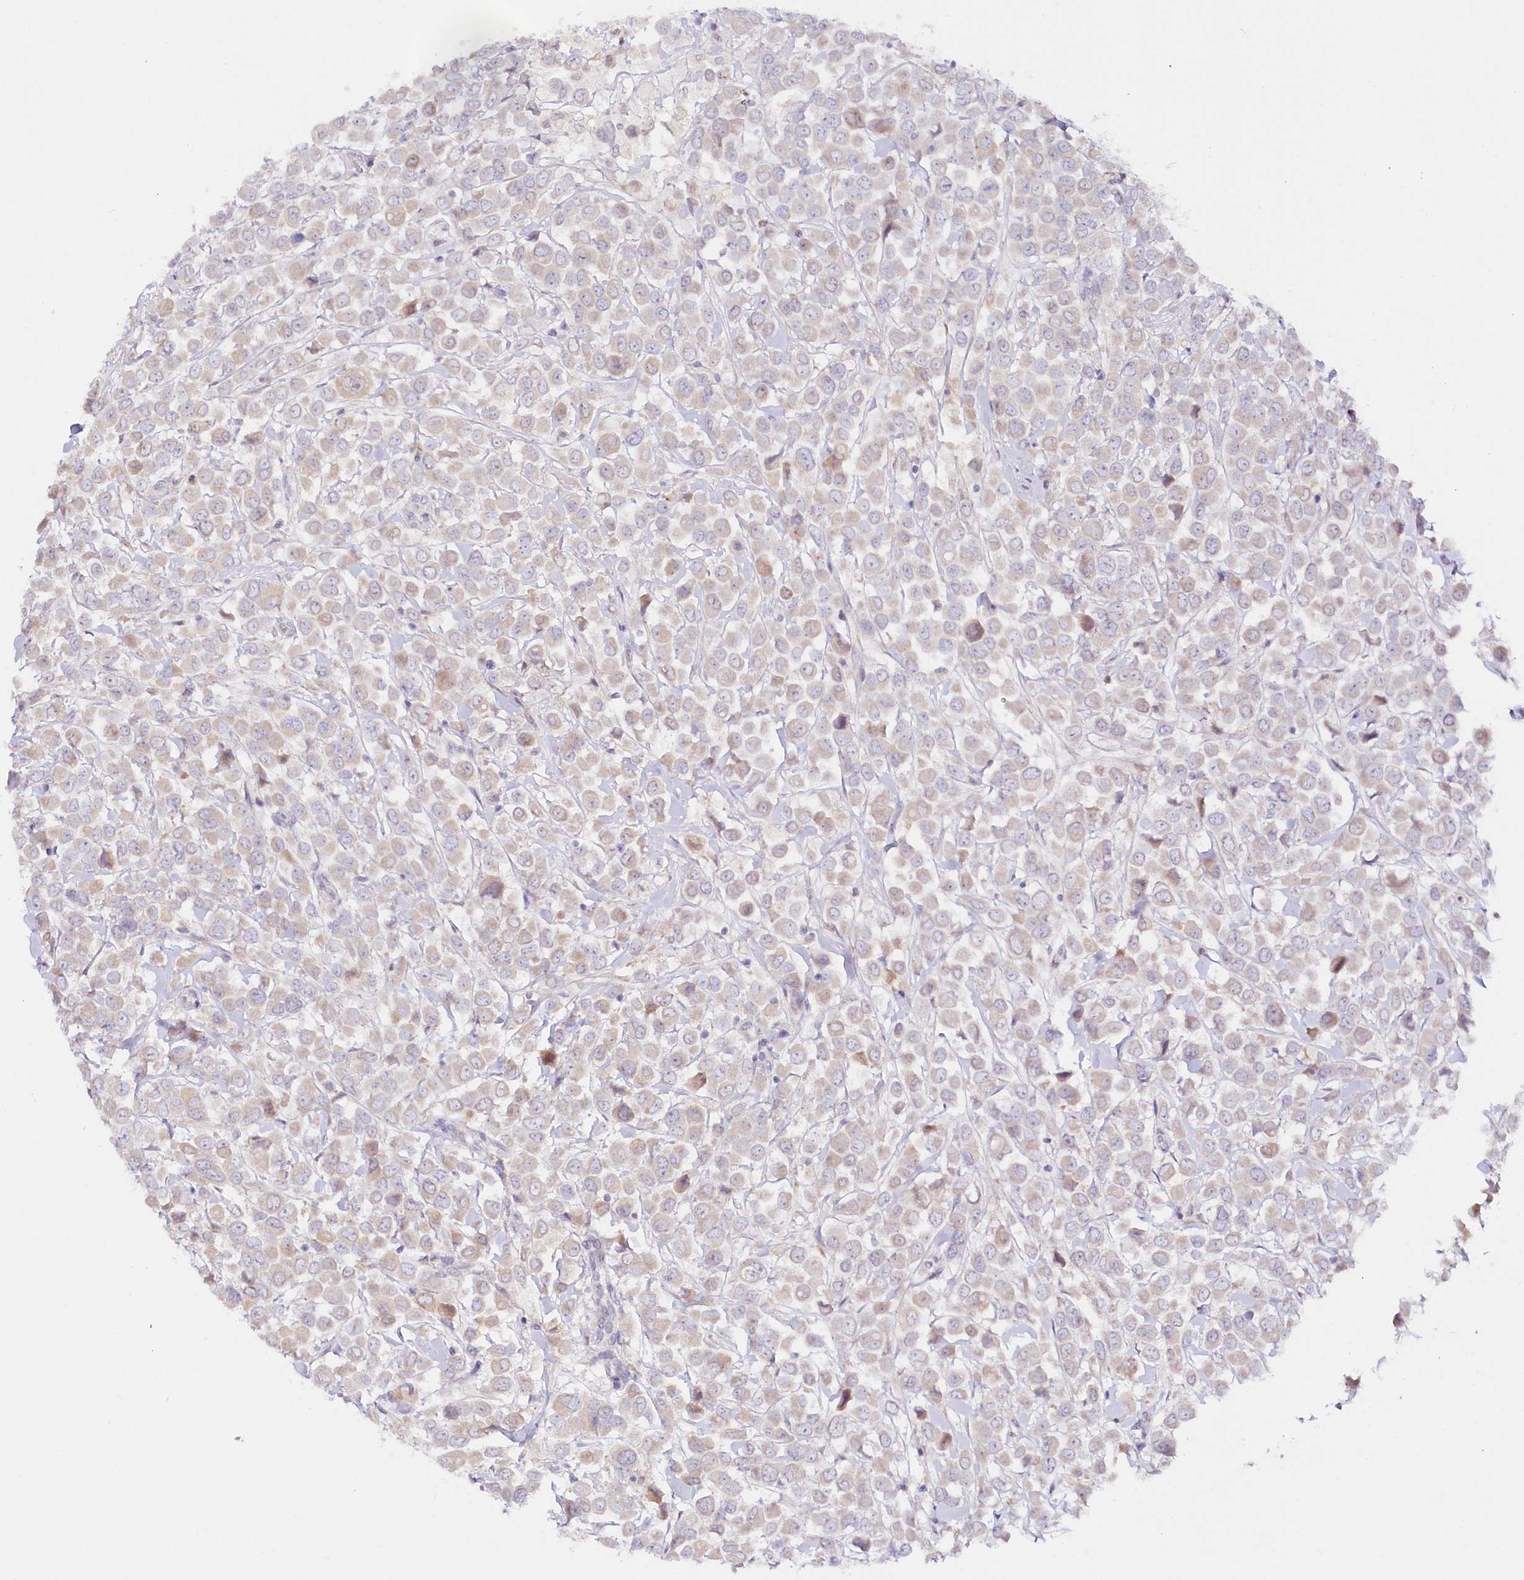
{"staining": {"intensity": "weak", "quantity": "25%-75%", "location": "cytoplasmic/membranous"}, "tissue": "breast cancer", "cell_type": "Tumor cells", "image_type": "cancer", "snomed": [{"axis": "morphology", "description": "Duct carcinoma"}, {"axis": "topography", "description": "Breast"}], "caption": "Immunohistochemistry (IHC) of human breast intraductal carcinoma shows low levels of weak cytoplasmic/membranous positivity in about 25%-75% of tumor cells. (brown staining indicates protein expression, while blue staining denotes nuclei).", "gene": "PSAPL1", "patient": {"sex": "female", "age": 61}}